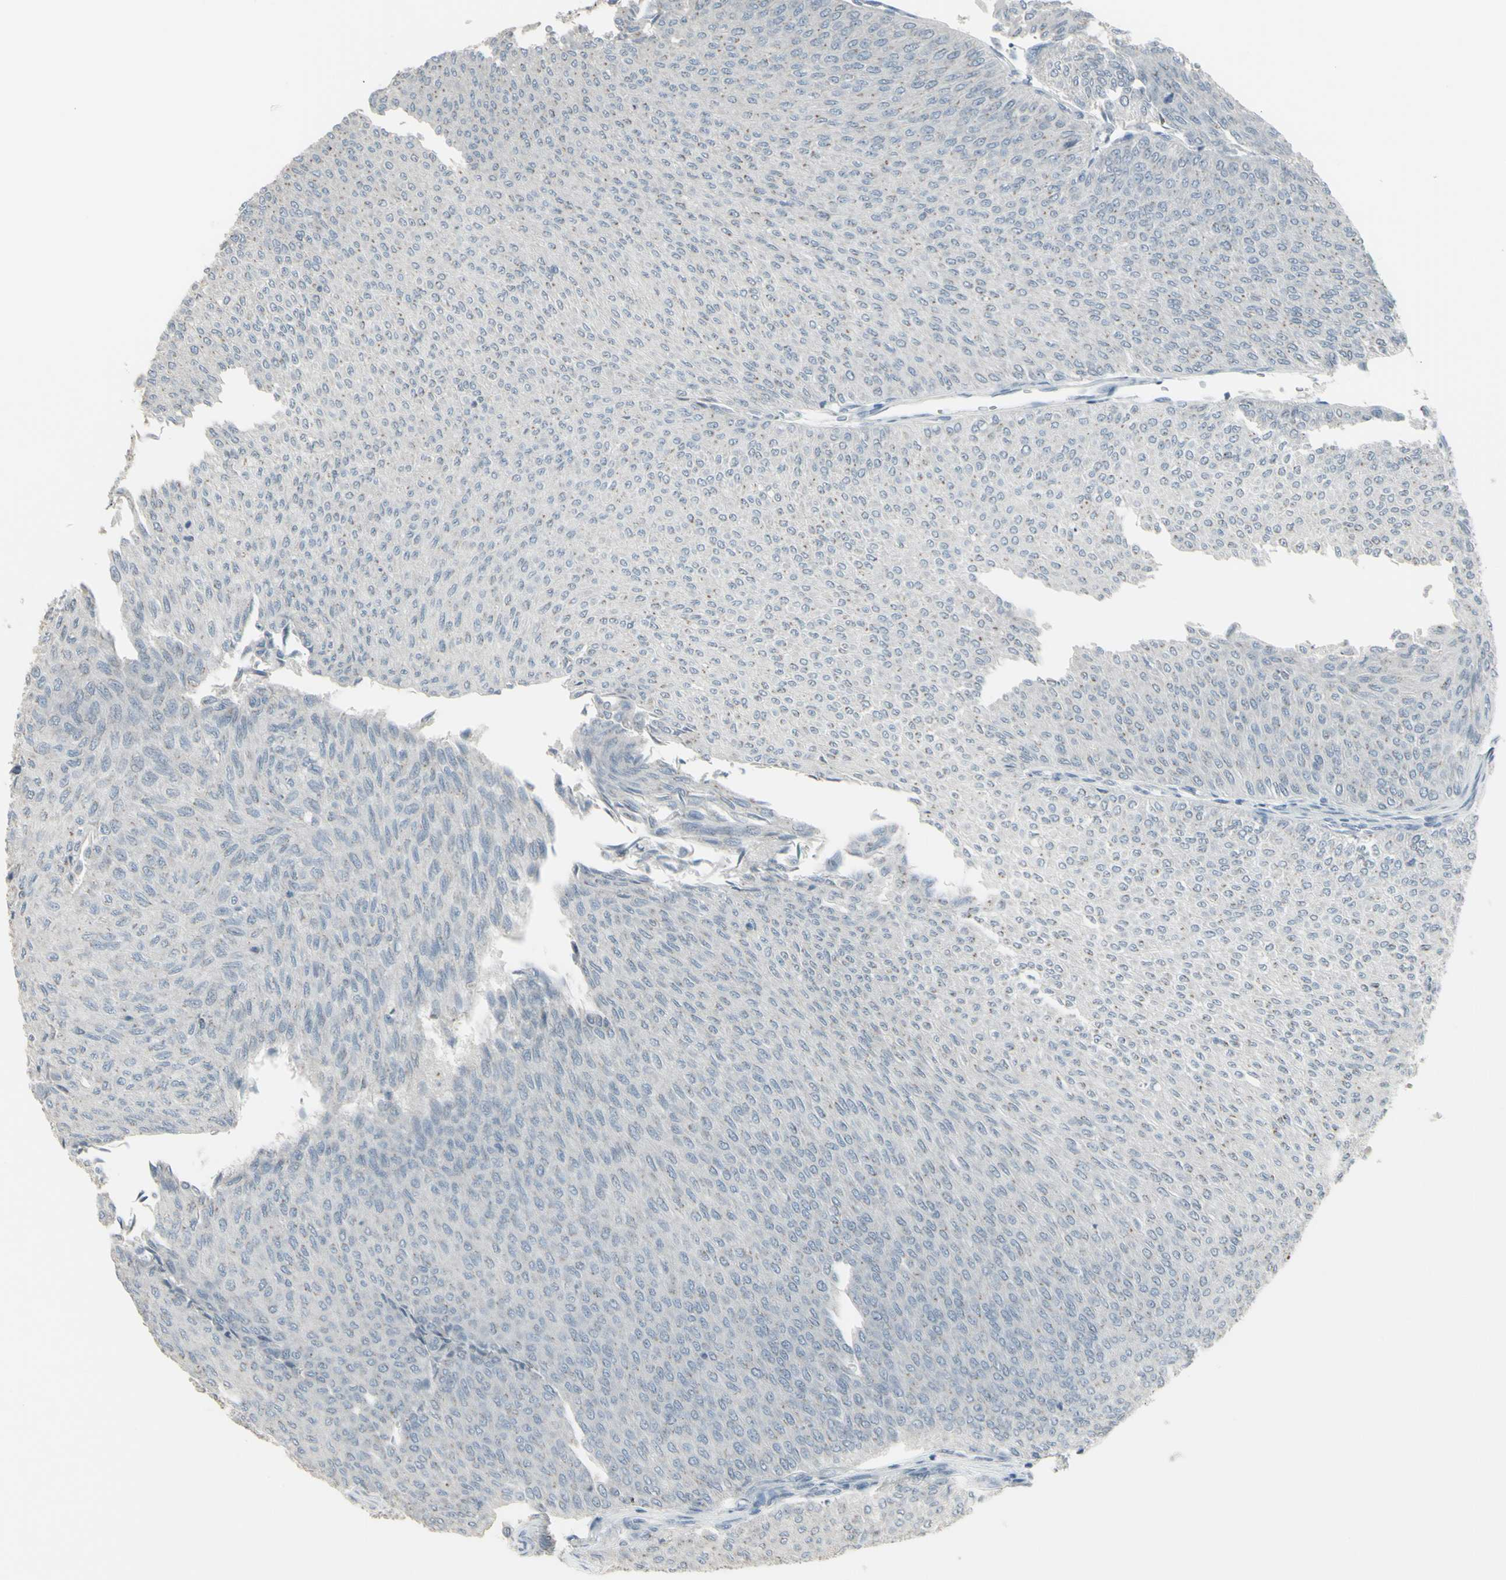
{"staining": {"intensity": "negative", "quantity": "none", "location": "none"}, "tissue": "urothelial cancer", "cell_type": "Tumor cells", "image_type": "cancer", "snomed": [{"axis": "morphology", "description": "Urothelial carcinoma, Low grade"}, {"axis": "topography", "description": "Urinary bladder"}], "caption": "This photomicrograph is of urothelial cancer stained with immunohistochemistry to label a protein in brown with the nuclei are counter-stained blue. There is no positivity in tumor cells.", "gene": "CD79B", "patient": {"sex": "male", "age": 78}}